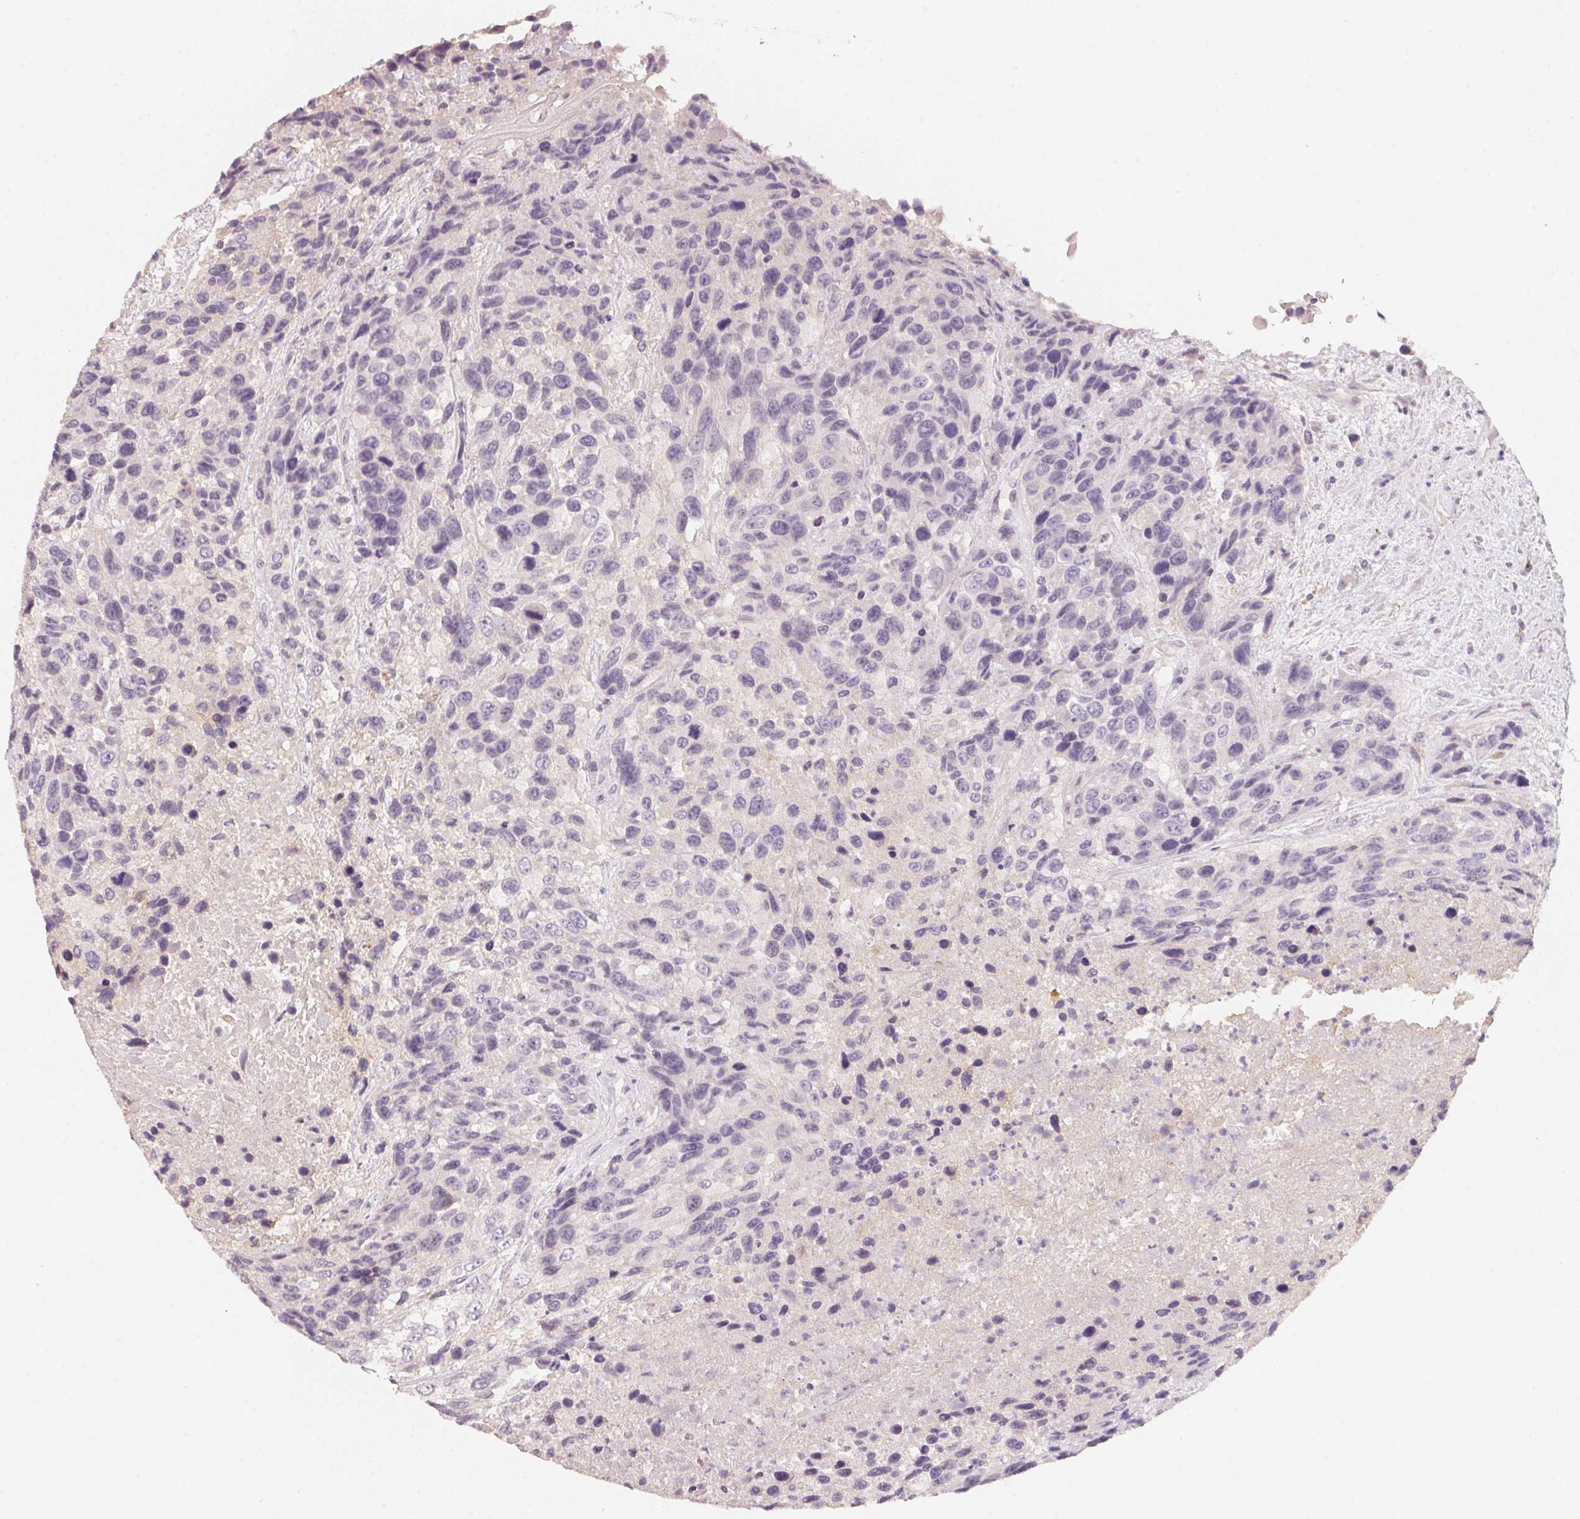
{"staining": {"intensity": "negative", "quantity": "none", "location": "none"}, "tissue": "urothelial cancer", "cell_type": "Tumor cells", "image_type": "cancer", "snomed": [{"axis": "morphology", "description": "Urothelial carcinoma, High grade"}, {"axis": "topography", "description": "Urinary bladder"}], "caption": "Immunohistochemistry (IHC) histopathology image of neoplastic tissue: urothelial cancer stained with DAB displays no significant protein positivity in tumor cells.", "gene": "TREH", "patient": {"sex": "female", "age": 70}}